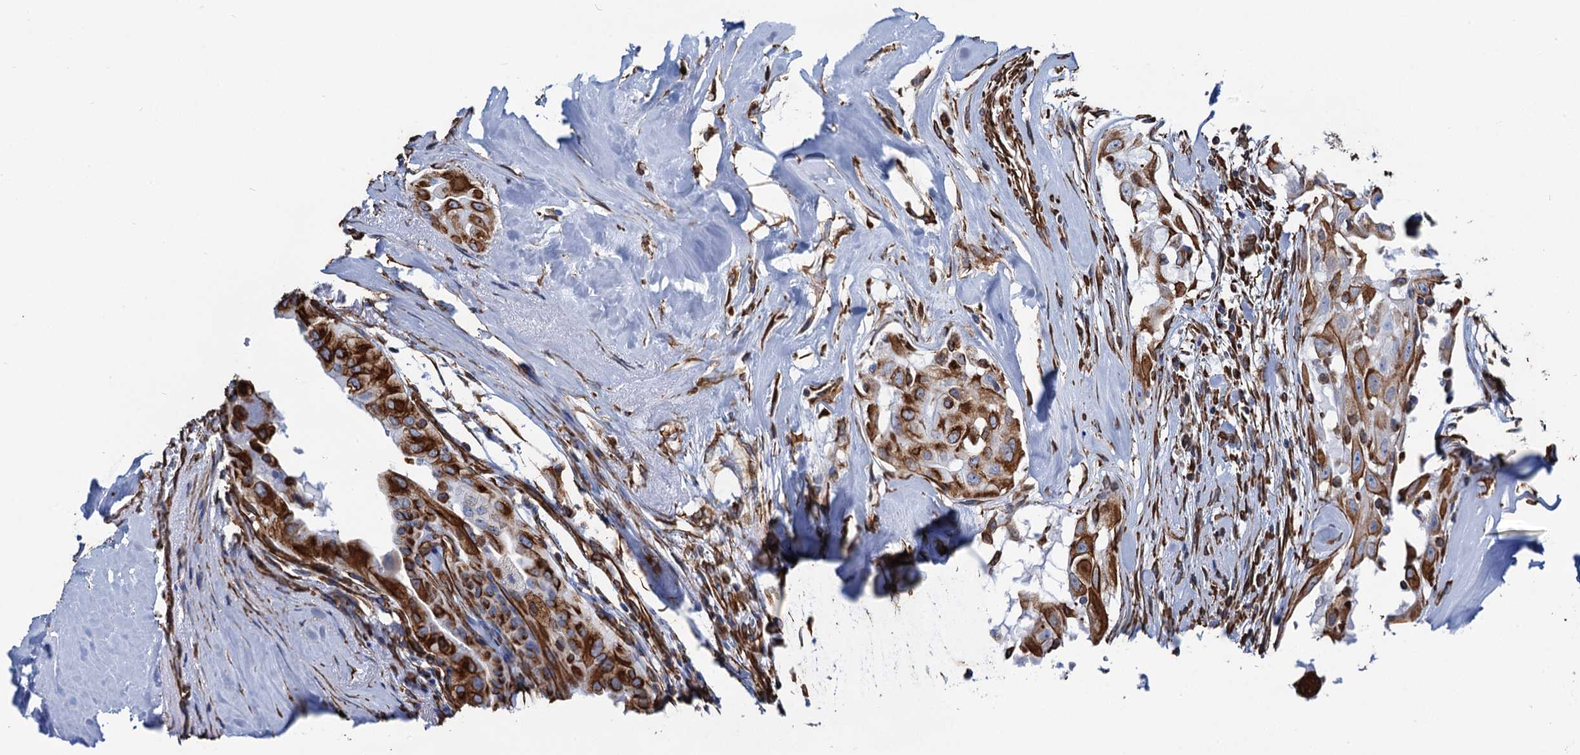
{"staining": {"intensity": "strong", "quantity": ">75%", "location": "cytoplasmic/membranous"}, "tissue": "thyroid cancer", "cell_type": "Tumor cells", "image_type": "cancer", "snomed": [{"axis": "morphology", "description": "Papillary adenocarcinoma, NOS"}, {"axis": "topography", "description": "Thyroid gland"}], "caption": "Thyroid cancer (papillary adenocarcinoma) stained for a protein demonstrates strong cytoplasmic/membranous positivity in tumor cells.", "gene": "PGM2", "patient": {"sex": "female", "age": 59}}